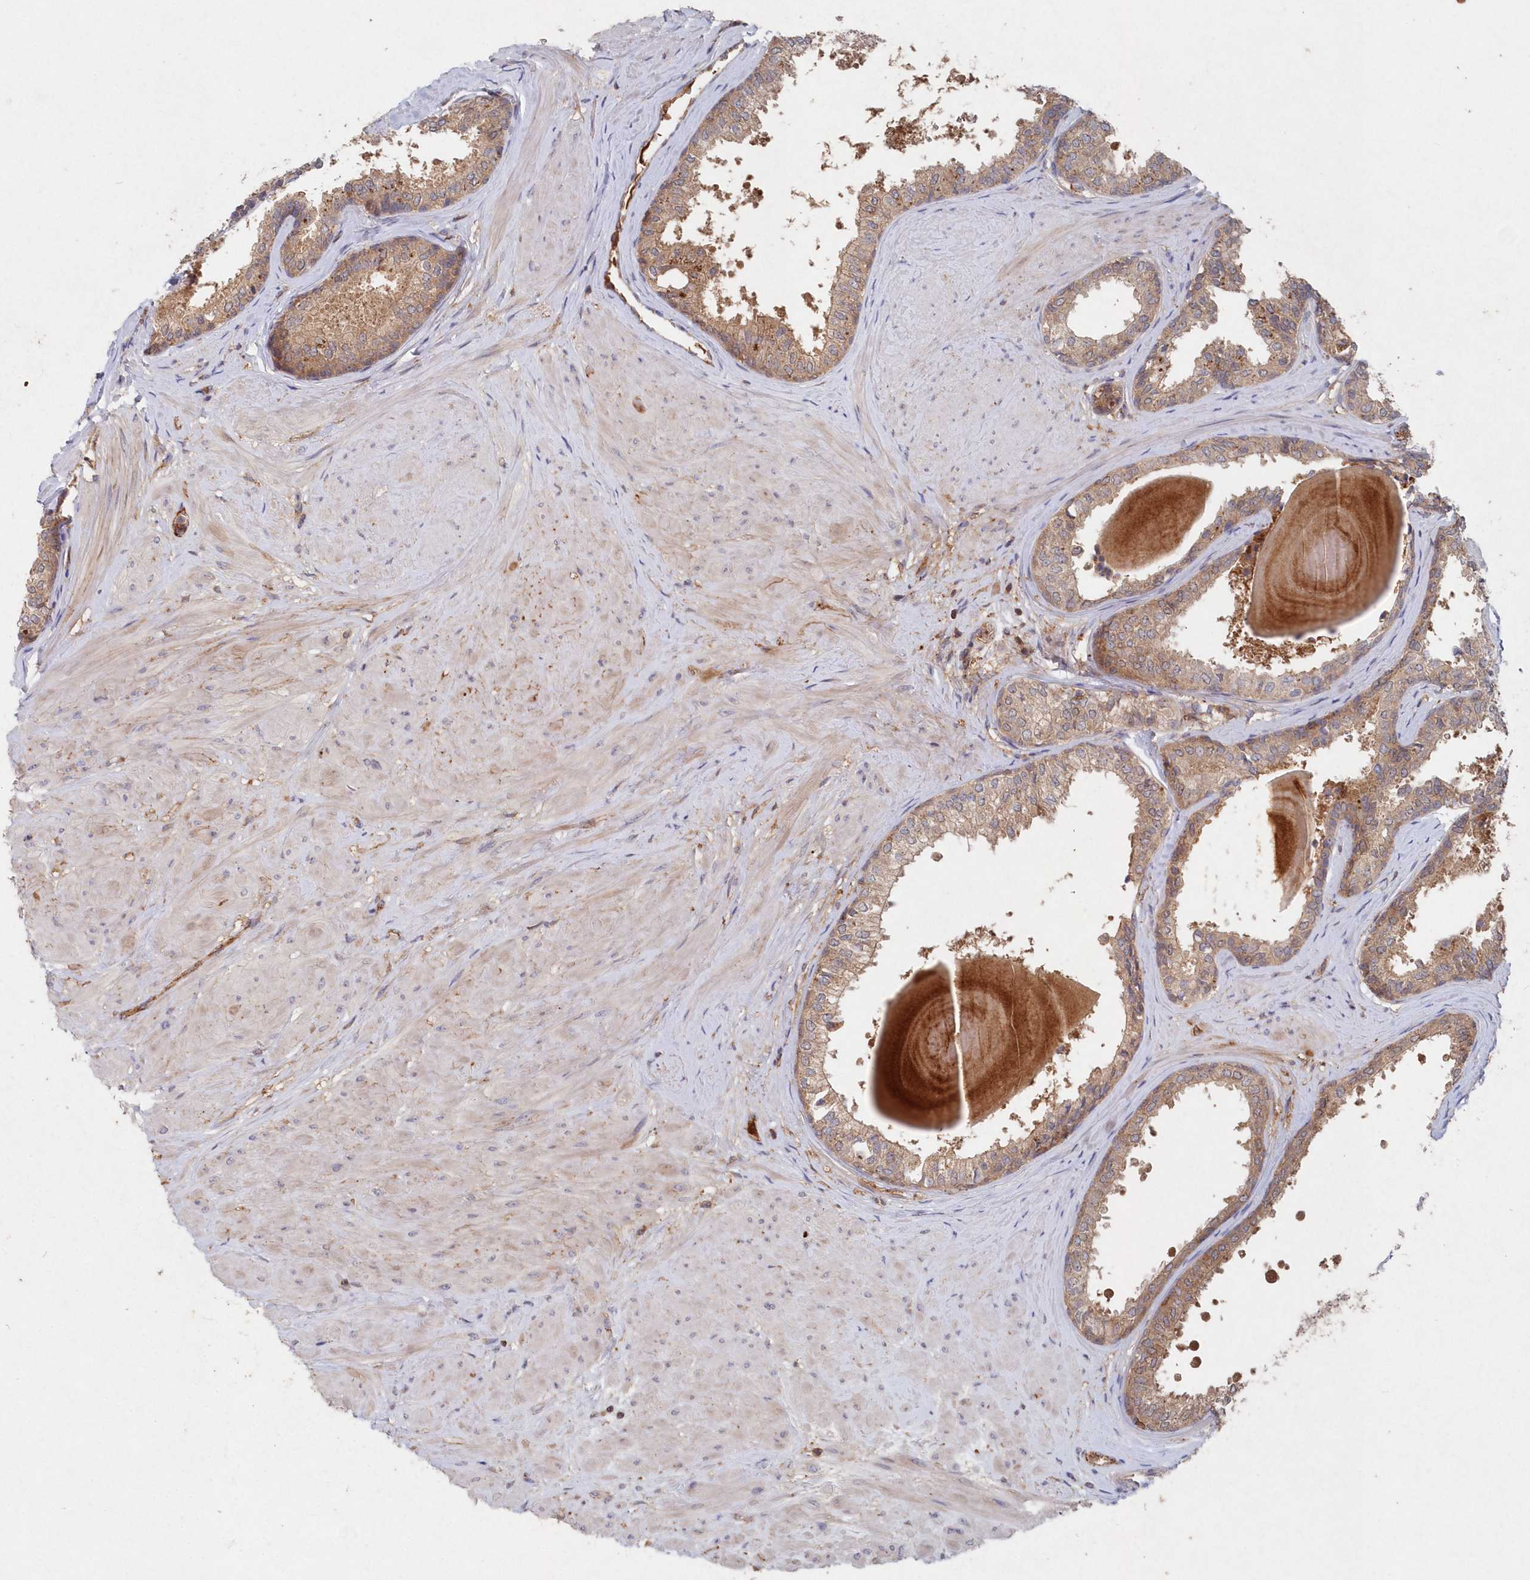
{"staining": {"intensity": "moderate", "quantity": ">75%", "location": "cytoplasmic/membranous"}, "tissue": "prostate", "cell_type": "Glandular cells", "image_type": "normal", "snomed": [{"axis": "morphology", "description": "Normal tissue, NOS"}, {"axis": "topography", "description": "Prostate"}], "caption": "Glandular cells show medium levels of moderate cytoplasmic/membranous expression in approximately >75% of cells in unremarkable human prostate. The staining was performed using DAB, with brown indicating positive protein expression. Nuclei are stained blue with hematoxylin.", "gene": "ABHD14B", "patient": {"sex": "male", "age": 48}}